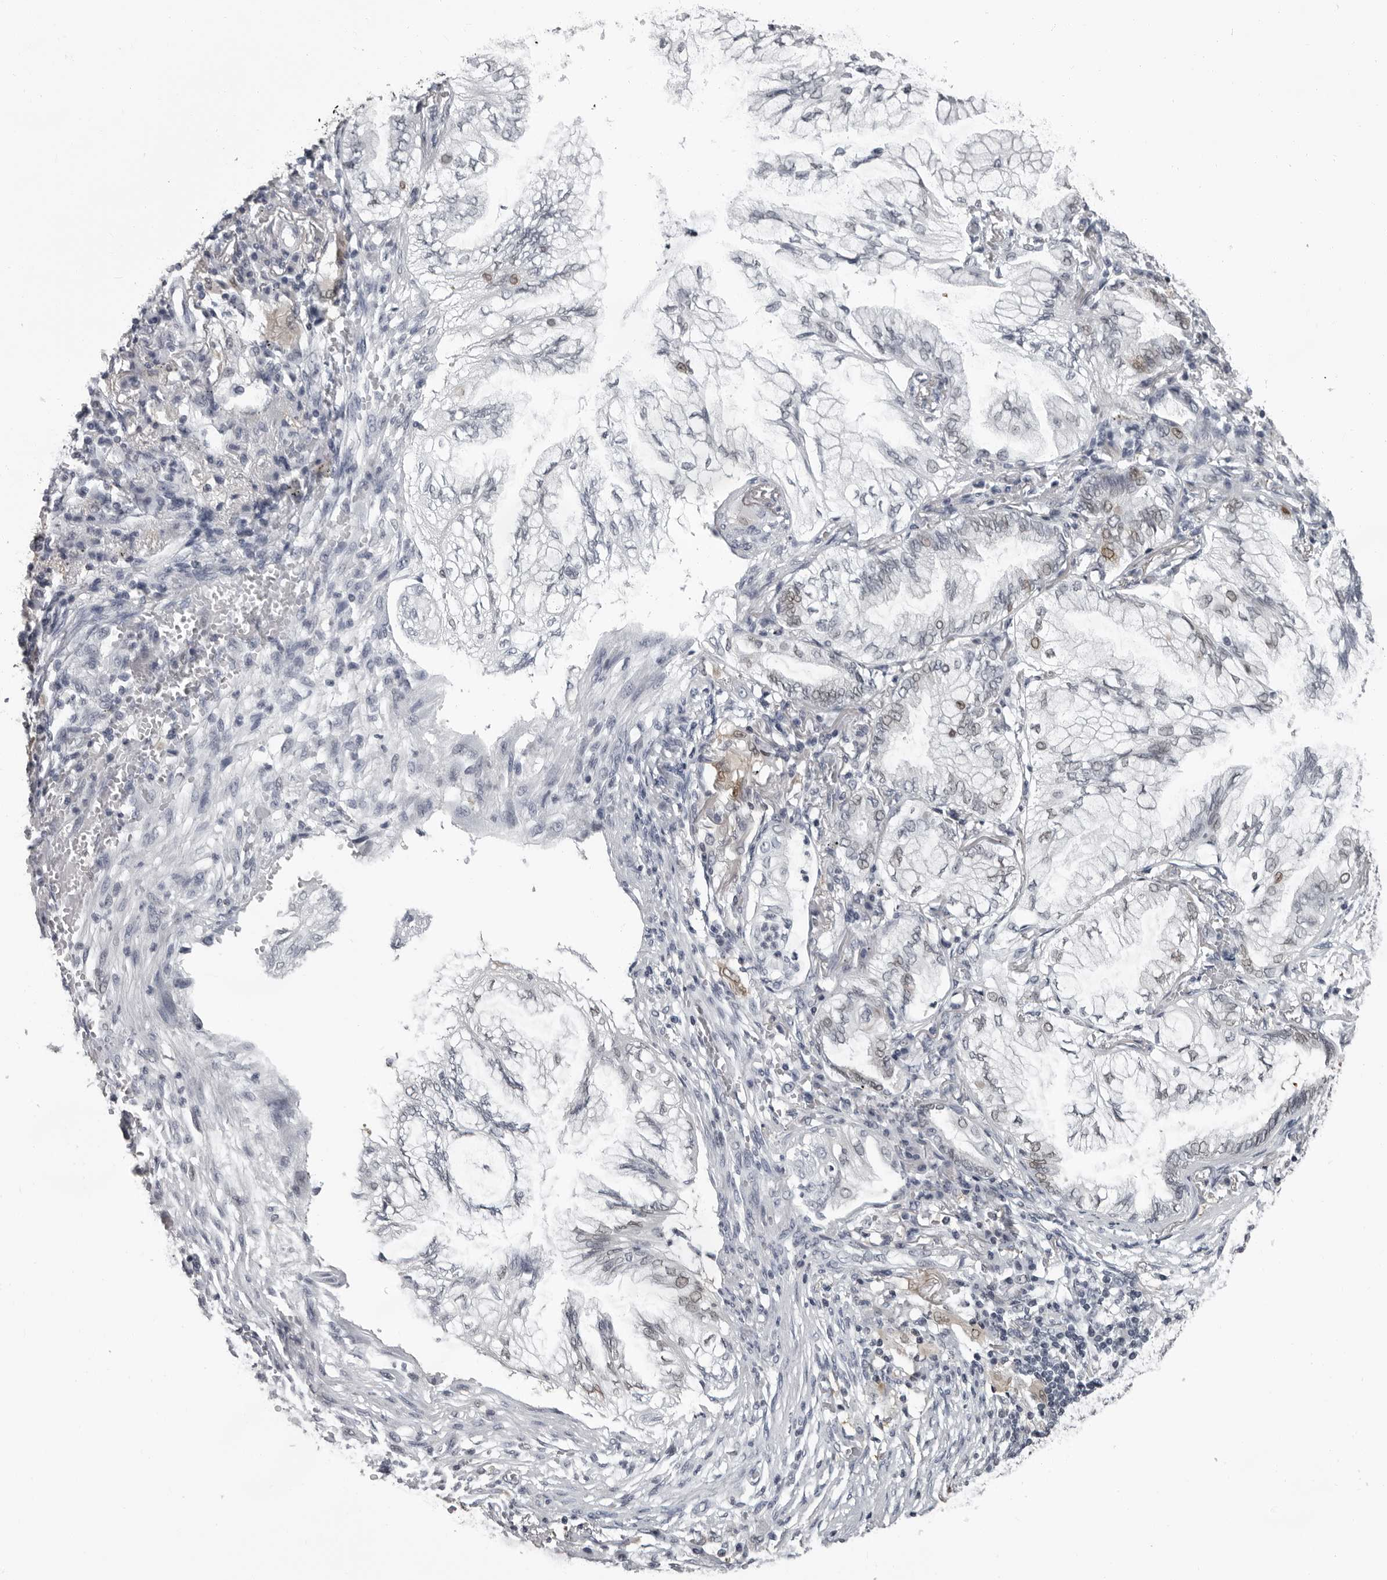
{"staining": {"intensity": "negative", "quantity": "none", "location": "none"}, "tissue": "lung cancer", "cell_type": "Tumor cells", "image_type": "cancer", "snomed": [{"axis": "morphology", "description": "Adenocarcinoma, NOS"}, {"axis": "topography", "description": "Lung"}], "caption": "There is no significant positivity in tumor cells of lung adenocarcinoma.", "gene": "LZIC", "patient": {"sex": "female", "age": 70}}